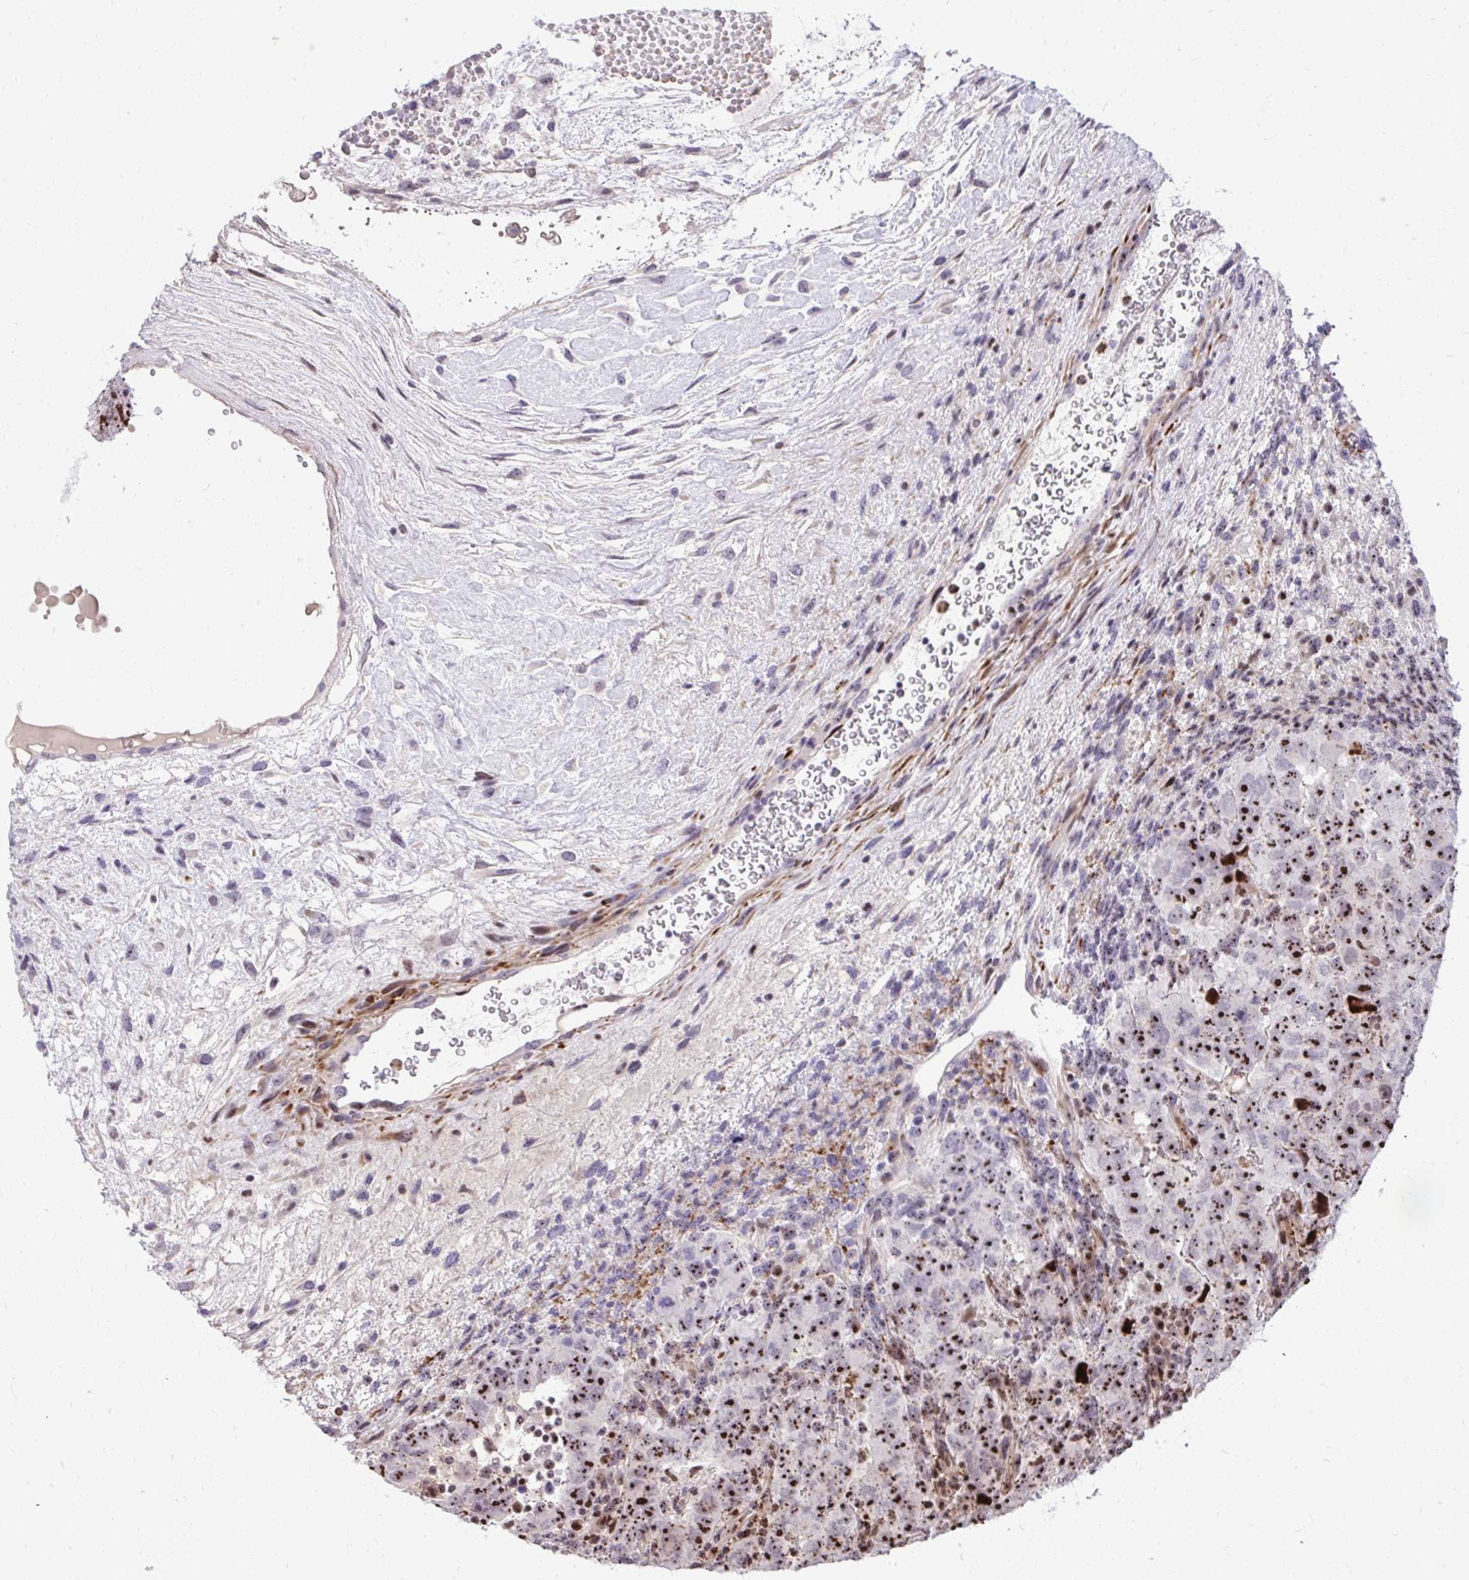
{"staining": {"intensity": "strong", "quantity": ">75%", "location": "nuclear"}, "tissue": "testis cancer", "cell_type": "Tumor cells", "image_type": "cancer", "snomed": [{"axis": "morphology", "description": "Carcinoma, Embryonal, NOS"}, {"axis": "topography", "description": "Testis"}], "caption": "Approximately >75% of tumor cells in testis cancer exhibit strong nuclear protein positivity as visualized by brown immunohistochemical staining.", "gene": "DLX4", "patient": {"sex": "male", "age": 24}}